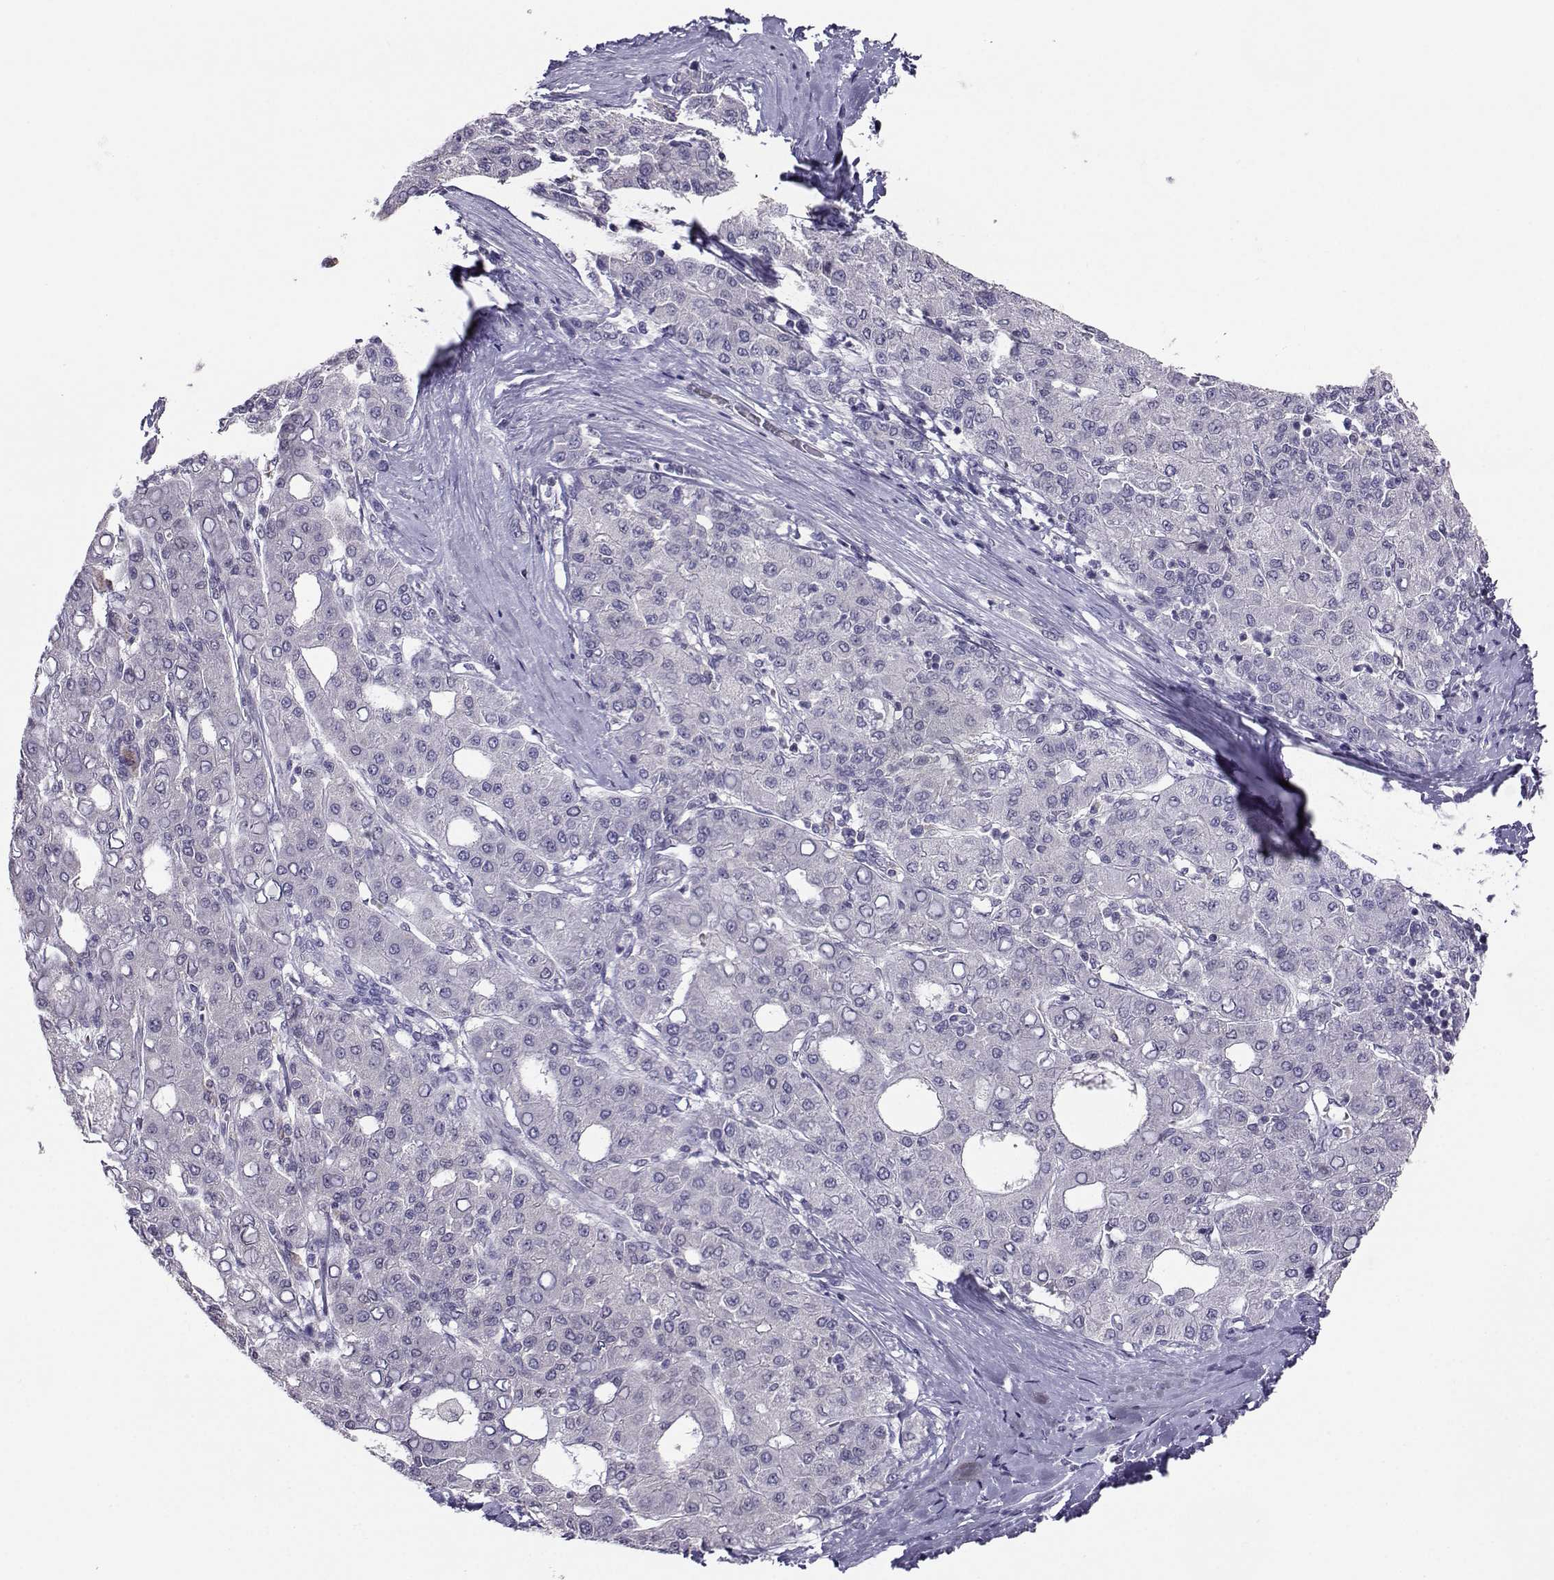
{"staining": {"intensity": "negative", "quantity": "none", "location": "none"}, "tissue": "liver cancer", "cell_type": "Tumor cells", "image_type": "cancer", "snomed": [{"axis": "morphology", "description": "Carcinoma, Hepatocellular, NOS"}, {"axis": "topography", "description": "Liver"}], "caption": "IHC of human liver cancer (hepatocellular carcinoma) displays no staining in tumor cells.", "gene": "PGK1", "patient": {"sex": "male", "age": 65}}